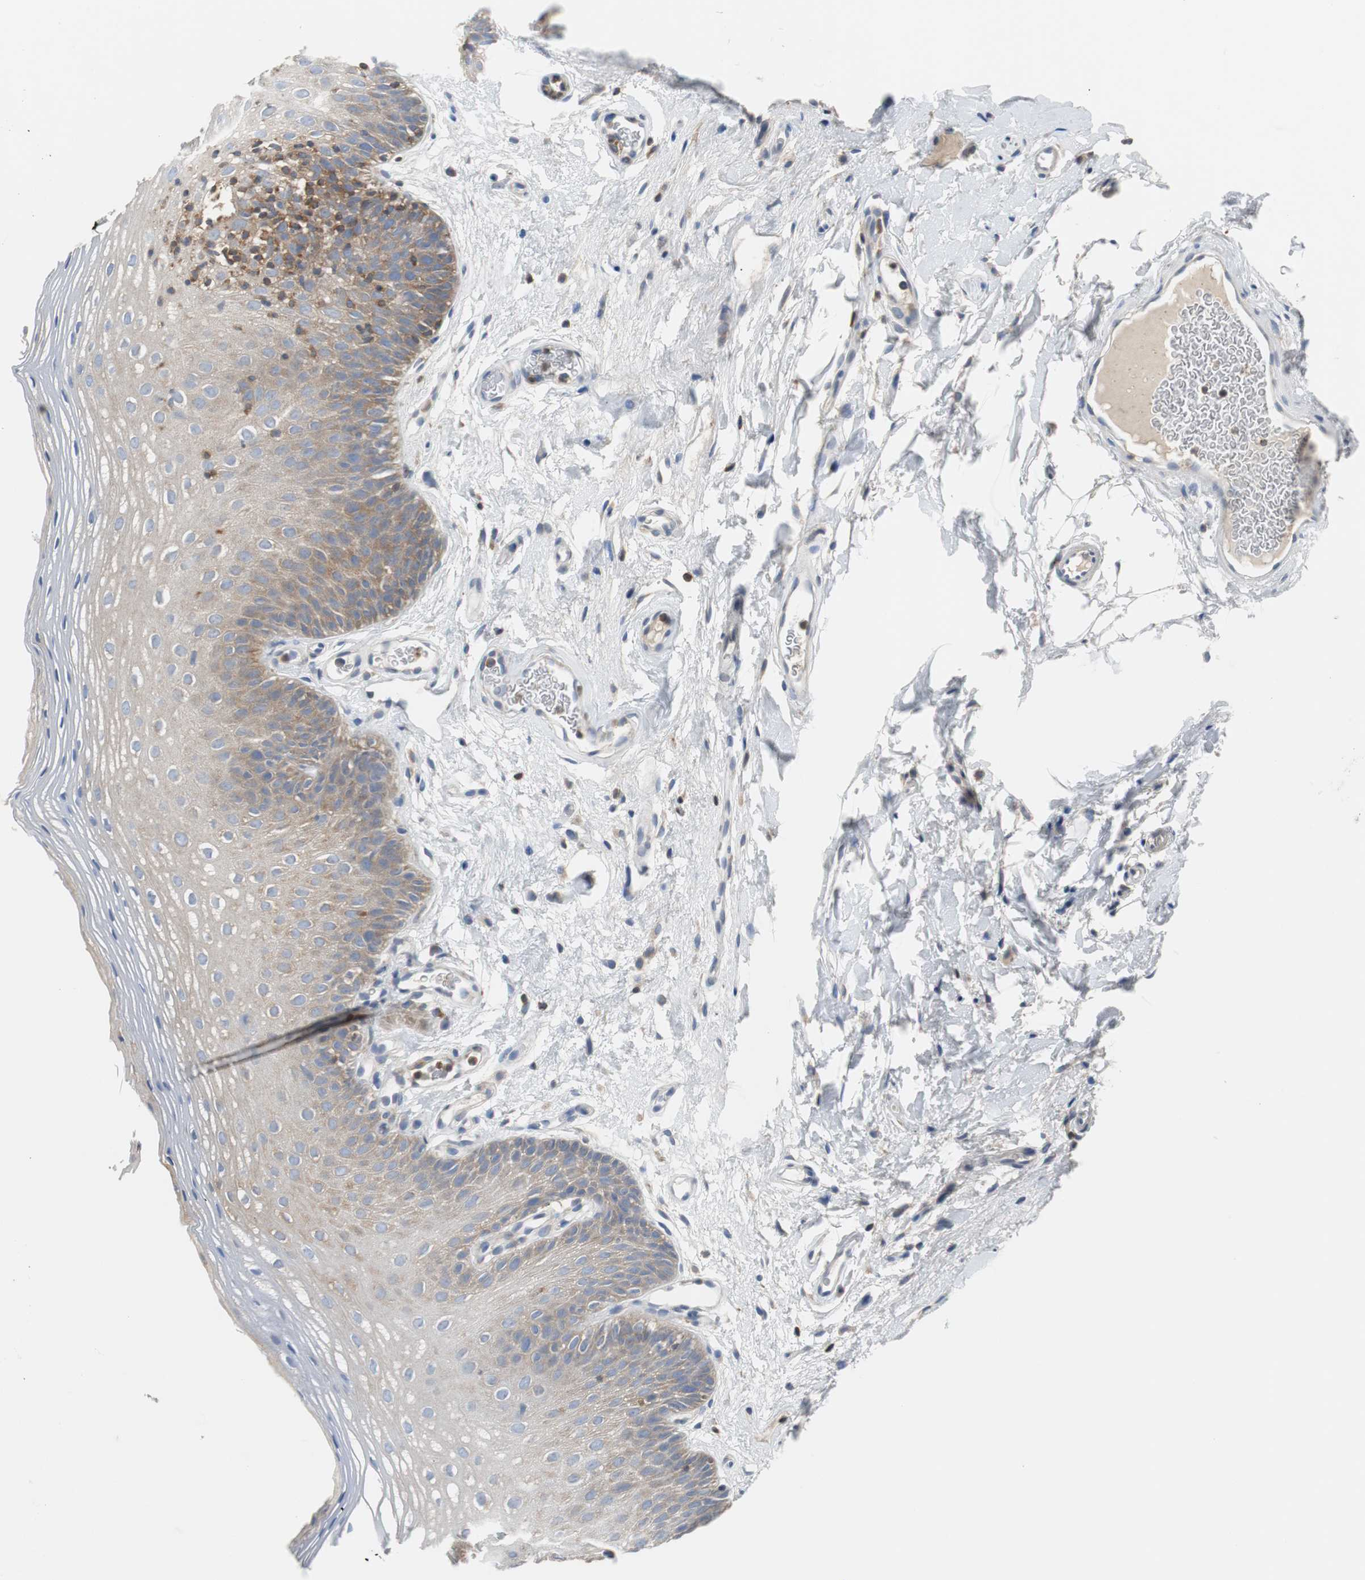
{"staining": {"intensity": "weak", "quantity": "25%-75%", "location": "cytoplasmic/membranous"}, "tissue": "oral mucosa", "cell_type": "Squamous epithelial cells", "image_type": "normal", "snomed": [{"axis": "morphology", "description": "Normal tissue, NOS"}, {"axis": "morphology", "description": "Squamous cell carcinoma, NOS"}, {"axis": "topography", "description": "Skeletal muscle"}, {"axis": "topography", "description": "Oral tissue"}], "caption": "IHC staining of normal oral mucosa, which demonstrates low levels of weak cytoplasmic/membranous expression in about 25%-75% of squamous epithelial cells indicating weak cytoplasmic/membranous protein expression. The staining was performed using DAB (brown) for protein detection and nuclei were counterstained in hematoxylin (blue).", "gene": "TSC22D4", "patient": {"sex": "male", "age": 71}}